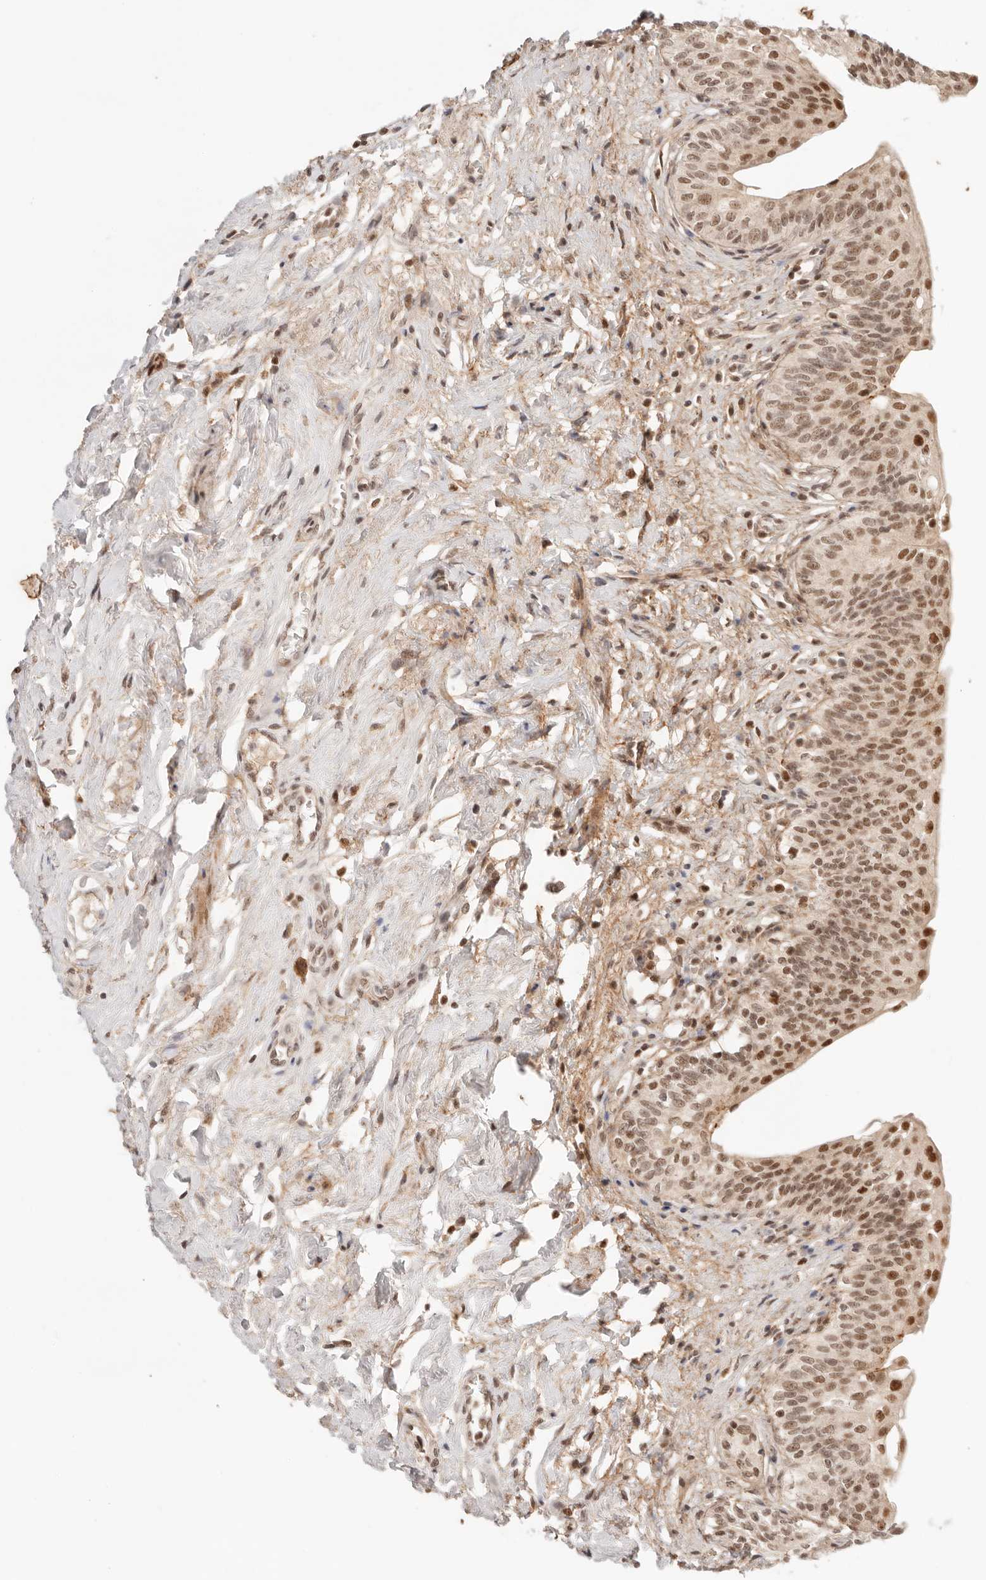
{"staining": {"intensity": "moderate", "quantity": ">75%", "location": "nuclear"}, "tissue": "urinary bladder", "cell_type": "Urothelial cells", "image_type": "normal", "snomed": [{"axis": "morphology", "description": "Normal tissue, NOS"}, {"axis": "topography", "description": "Urinary bladder"}], "caption": "A histopathology image showing moderate nuclear positivity in approximately >75% of urothelial cells in benign urinary bladder, as visualized by brown immunohistochemical staining.", "gene": "GTF2E2", "patient": {"sex": "male", "age": 83}}